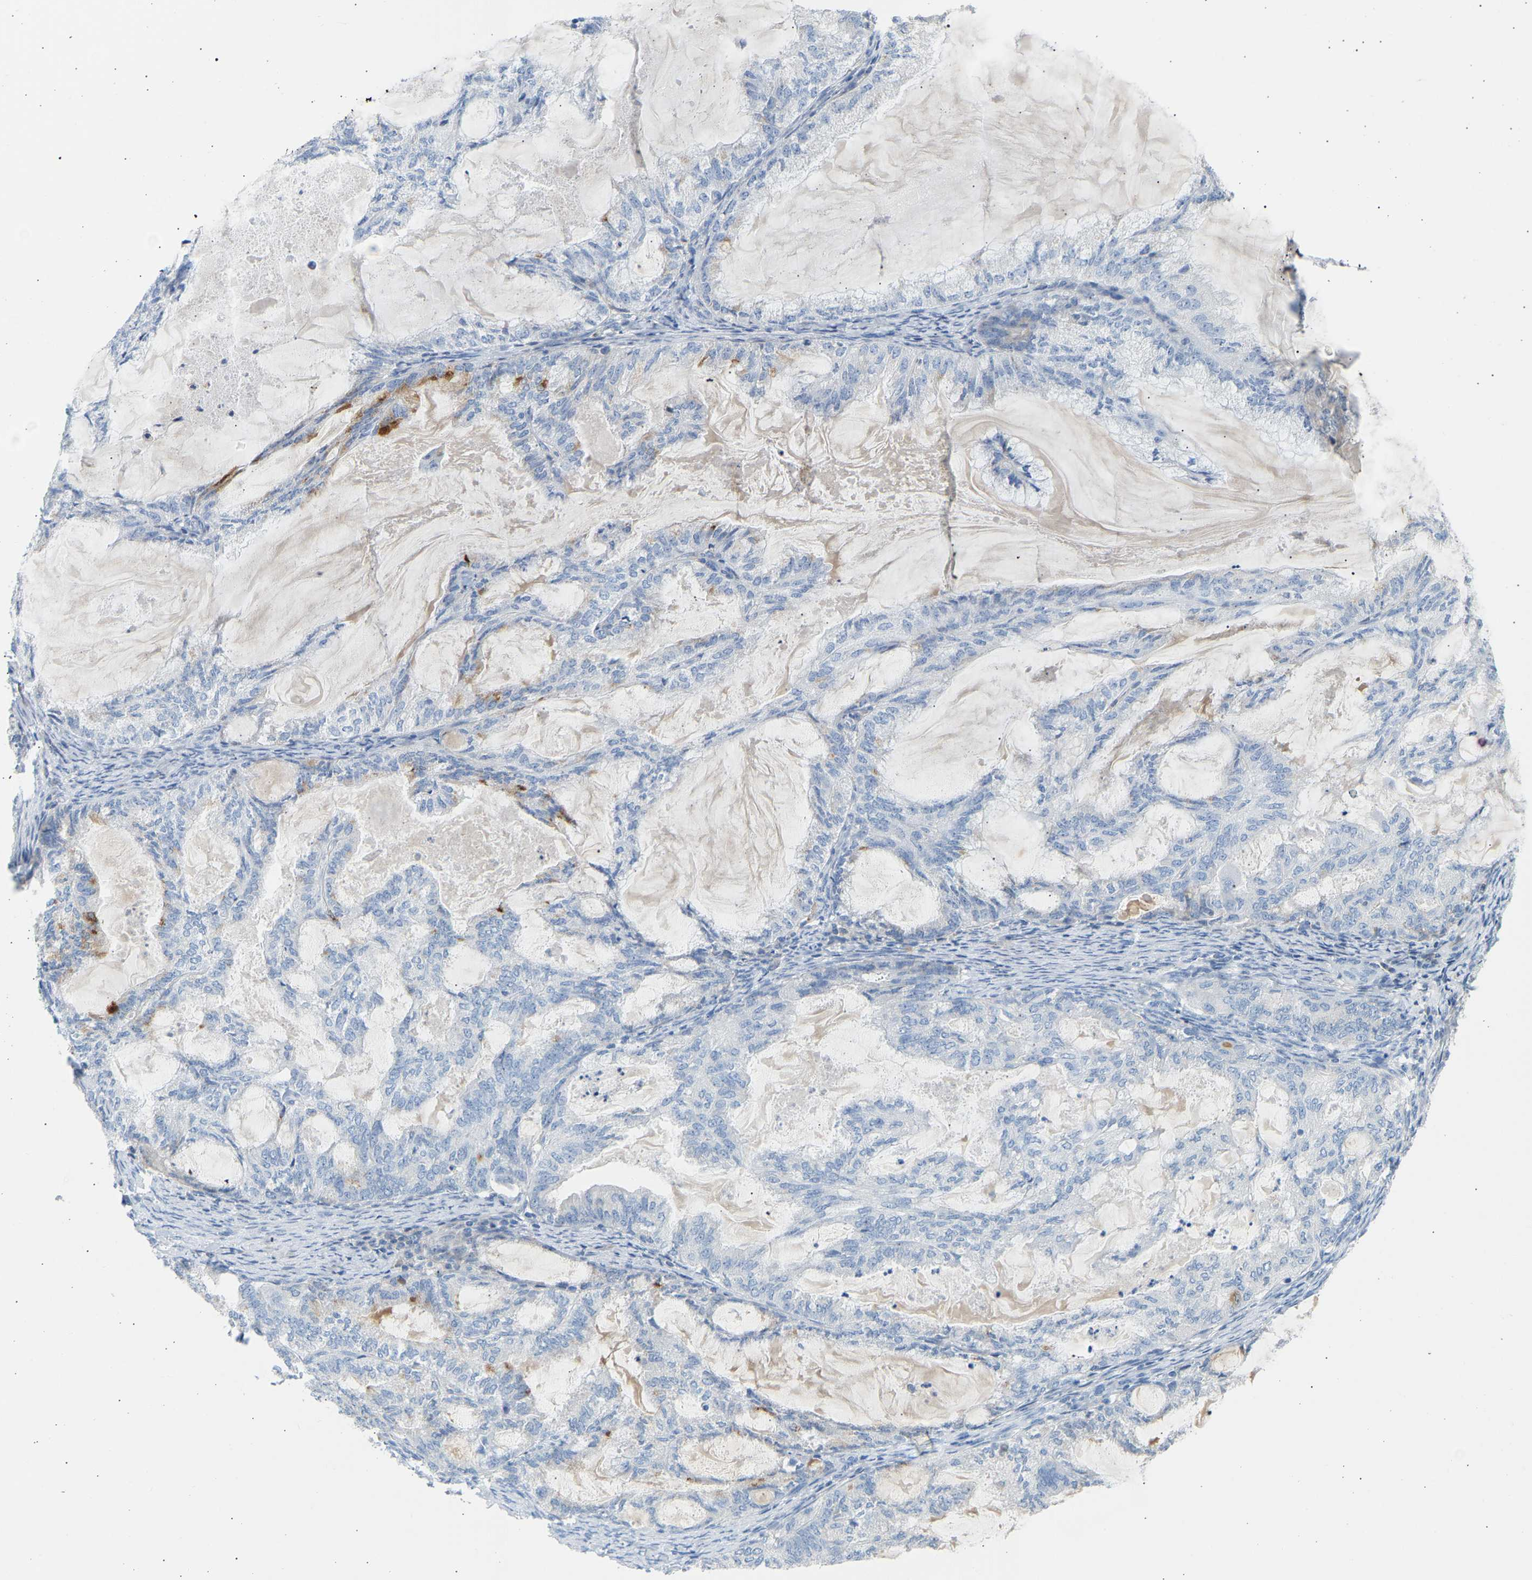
{"staining": {"intensity": "moderate", "quantity": "<25%", "location": "cytoplasmic/membranous"}, "tissue": "endometrial cancer", "cell_type": "Tumor cells", "image_type": "cancer", "snomed": [{"axis": "morphology", "description": "Adenocarcinoma, NOS"}, {"axis": "topography", "description": "Endometrium"}], "caption": "A low amount of moderate cytoplasmic/membranous expression is present in about <25% of tumor cells in endometrial cancer tissue.", "gene": "GNAS", "patient": {"sex": "female", "age": 86}}